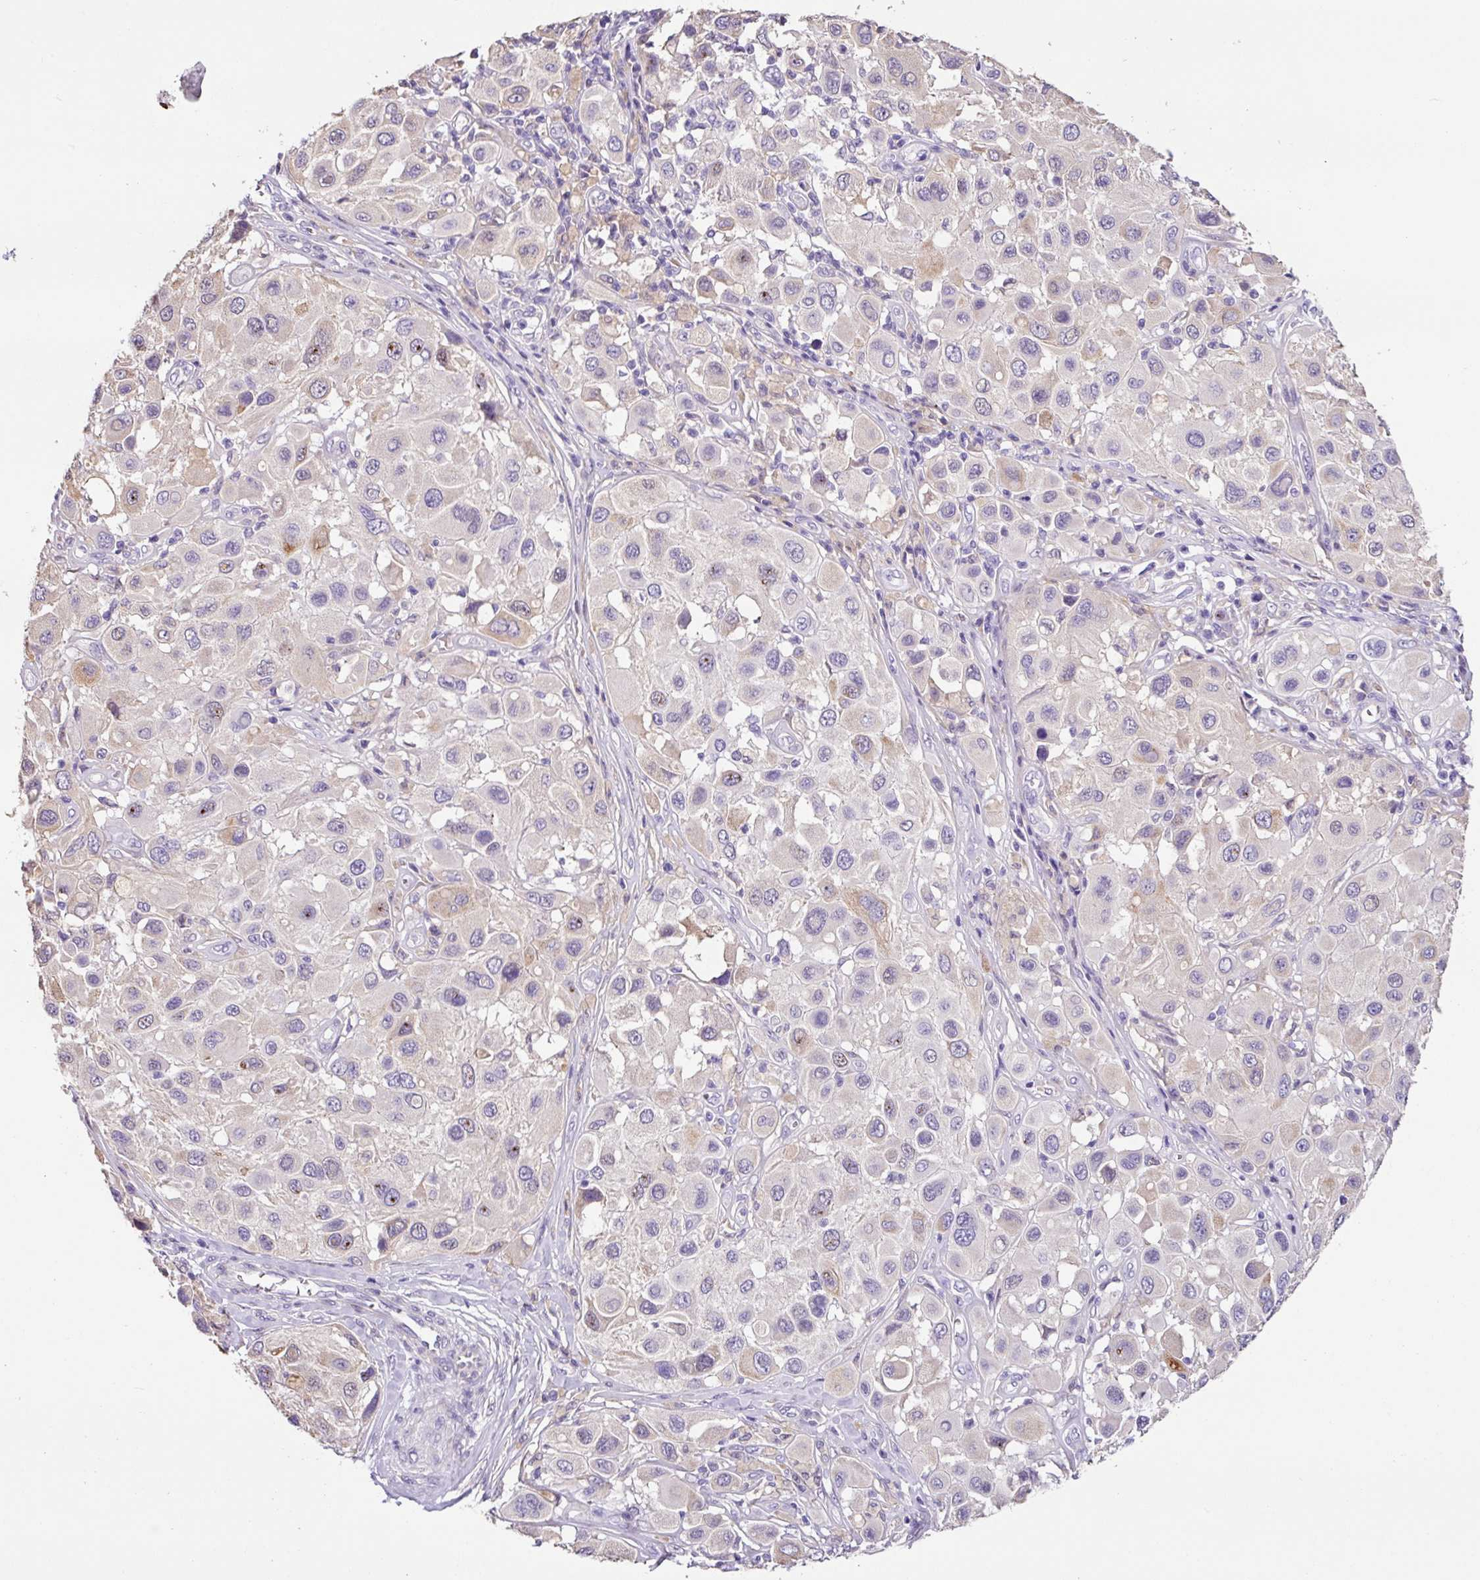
{"staining": {"intensity": "moderate", "quantity": "<25%", "location": "nuclear"}, "tissue": "melanoma", "cell_type": "Tumor cells", "image_type": "cancer", "snomed": [{"axis": "morphology", "description": "Malignant melanoma, Metastatic site"}, {"axis": "topography", "description": "Skin"}], "caption": "Immunohistochemical staining of human malignant melanoma (metastatic site) demonstrates low levels of moderate nuclear protein expression in about <25% of tumor cells.", "gene": "ZG16", "patient": {"sex": "male", "age": 41}}